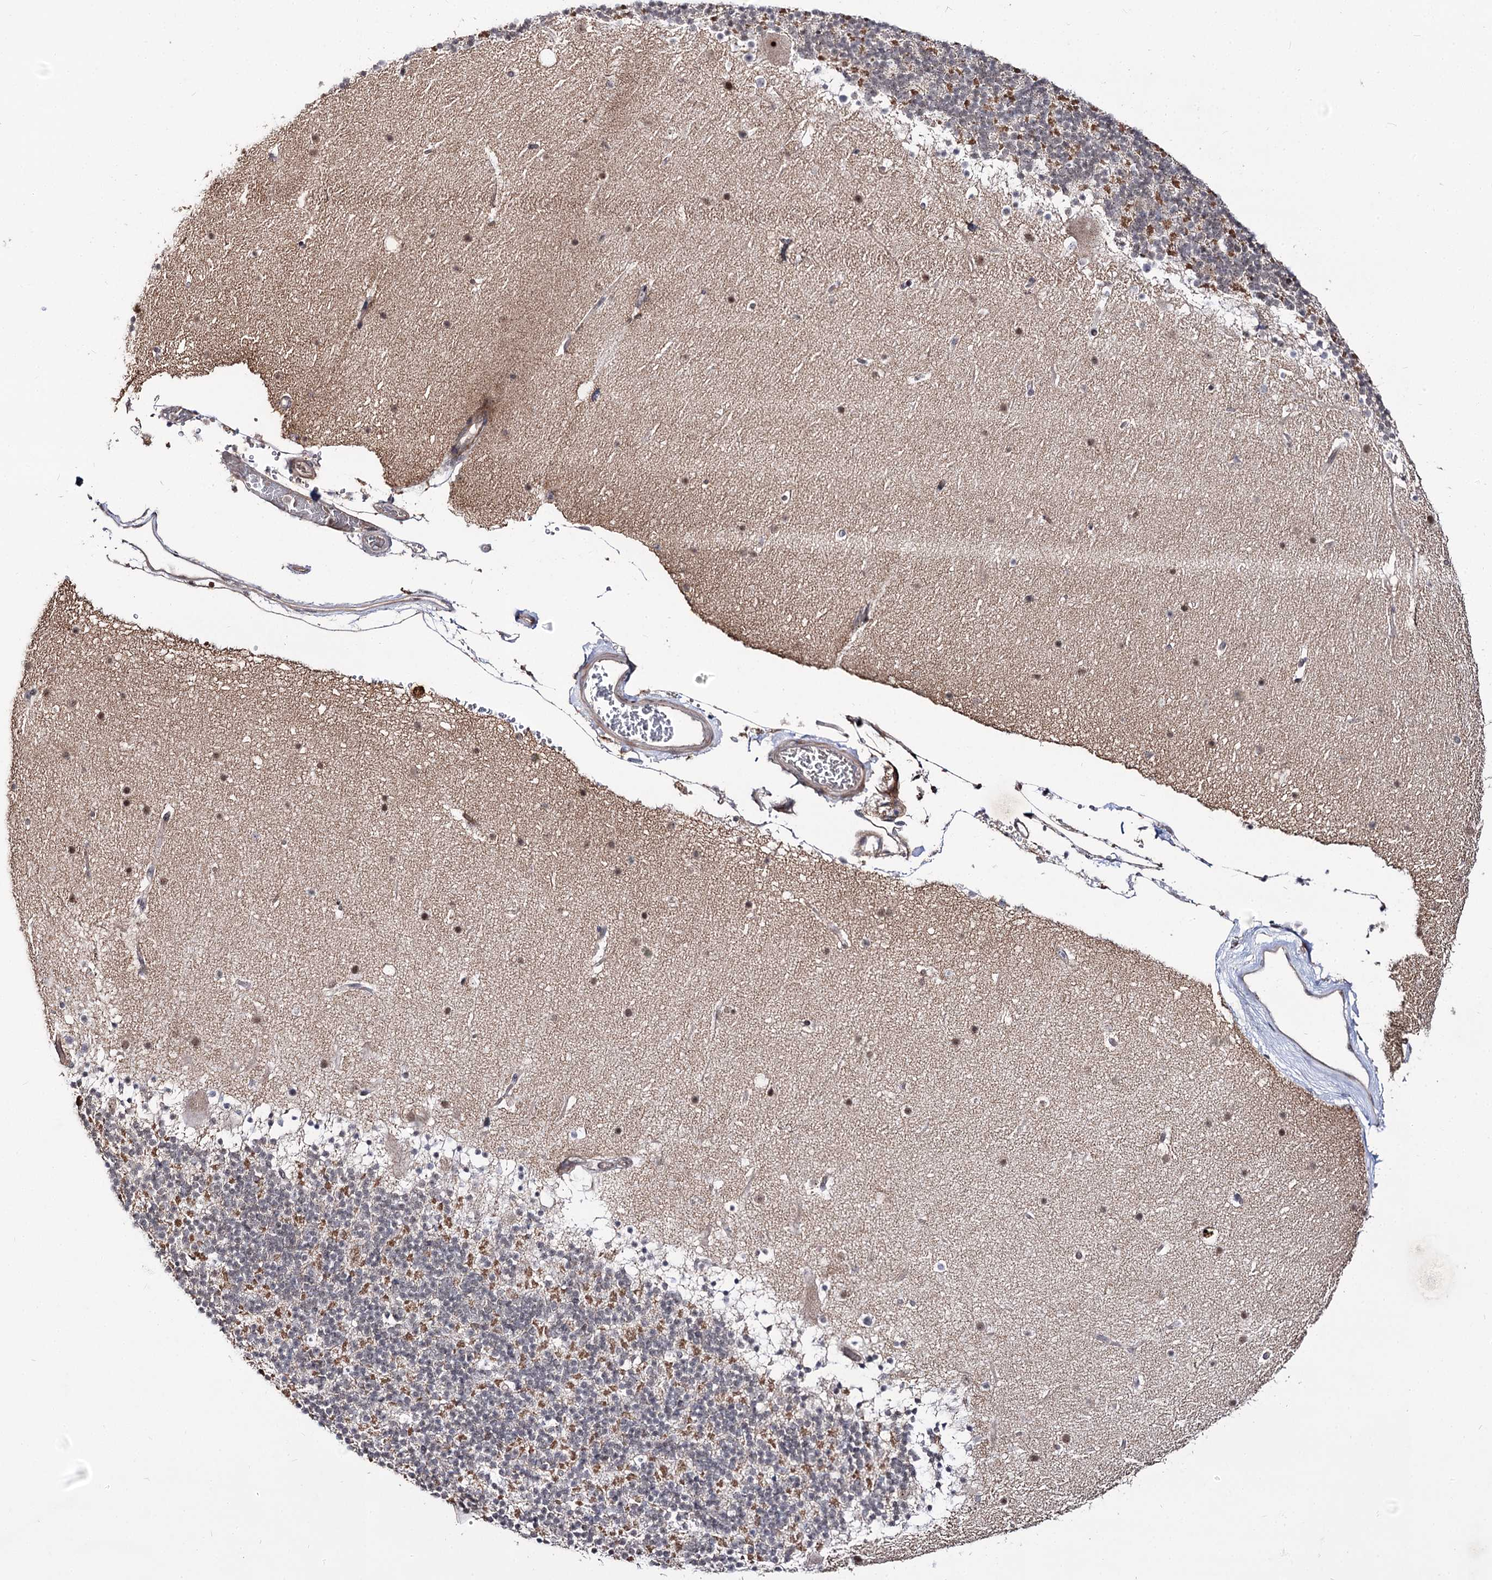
{"staining": {"intensity": "moderate", "quantity": ">75%", "location": "cytoplasmic/membranous"}, "tissue": "cerebellum", "cell_type": "Cells in granular layer", "image_type": "normal", "snomed": [{"axis": "morphology", "description": "Normal tissue, NOS"}, {"axis": "topography", "description": "Cerebellum"}], "caption": "IHC photomicrograph of unremarkable cerebellum: human cerebellum stained using immunohistochemistry (IHC) exhibits medium levels of moderate protein expression localized specifically in the cytoplasmic/membranous of cells in granular layer, appearing as a cytoplasmic/membranous brown color.", "gene": "RRP9", "patient": {"sex": "male", "age": 57}}